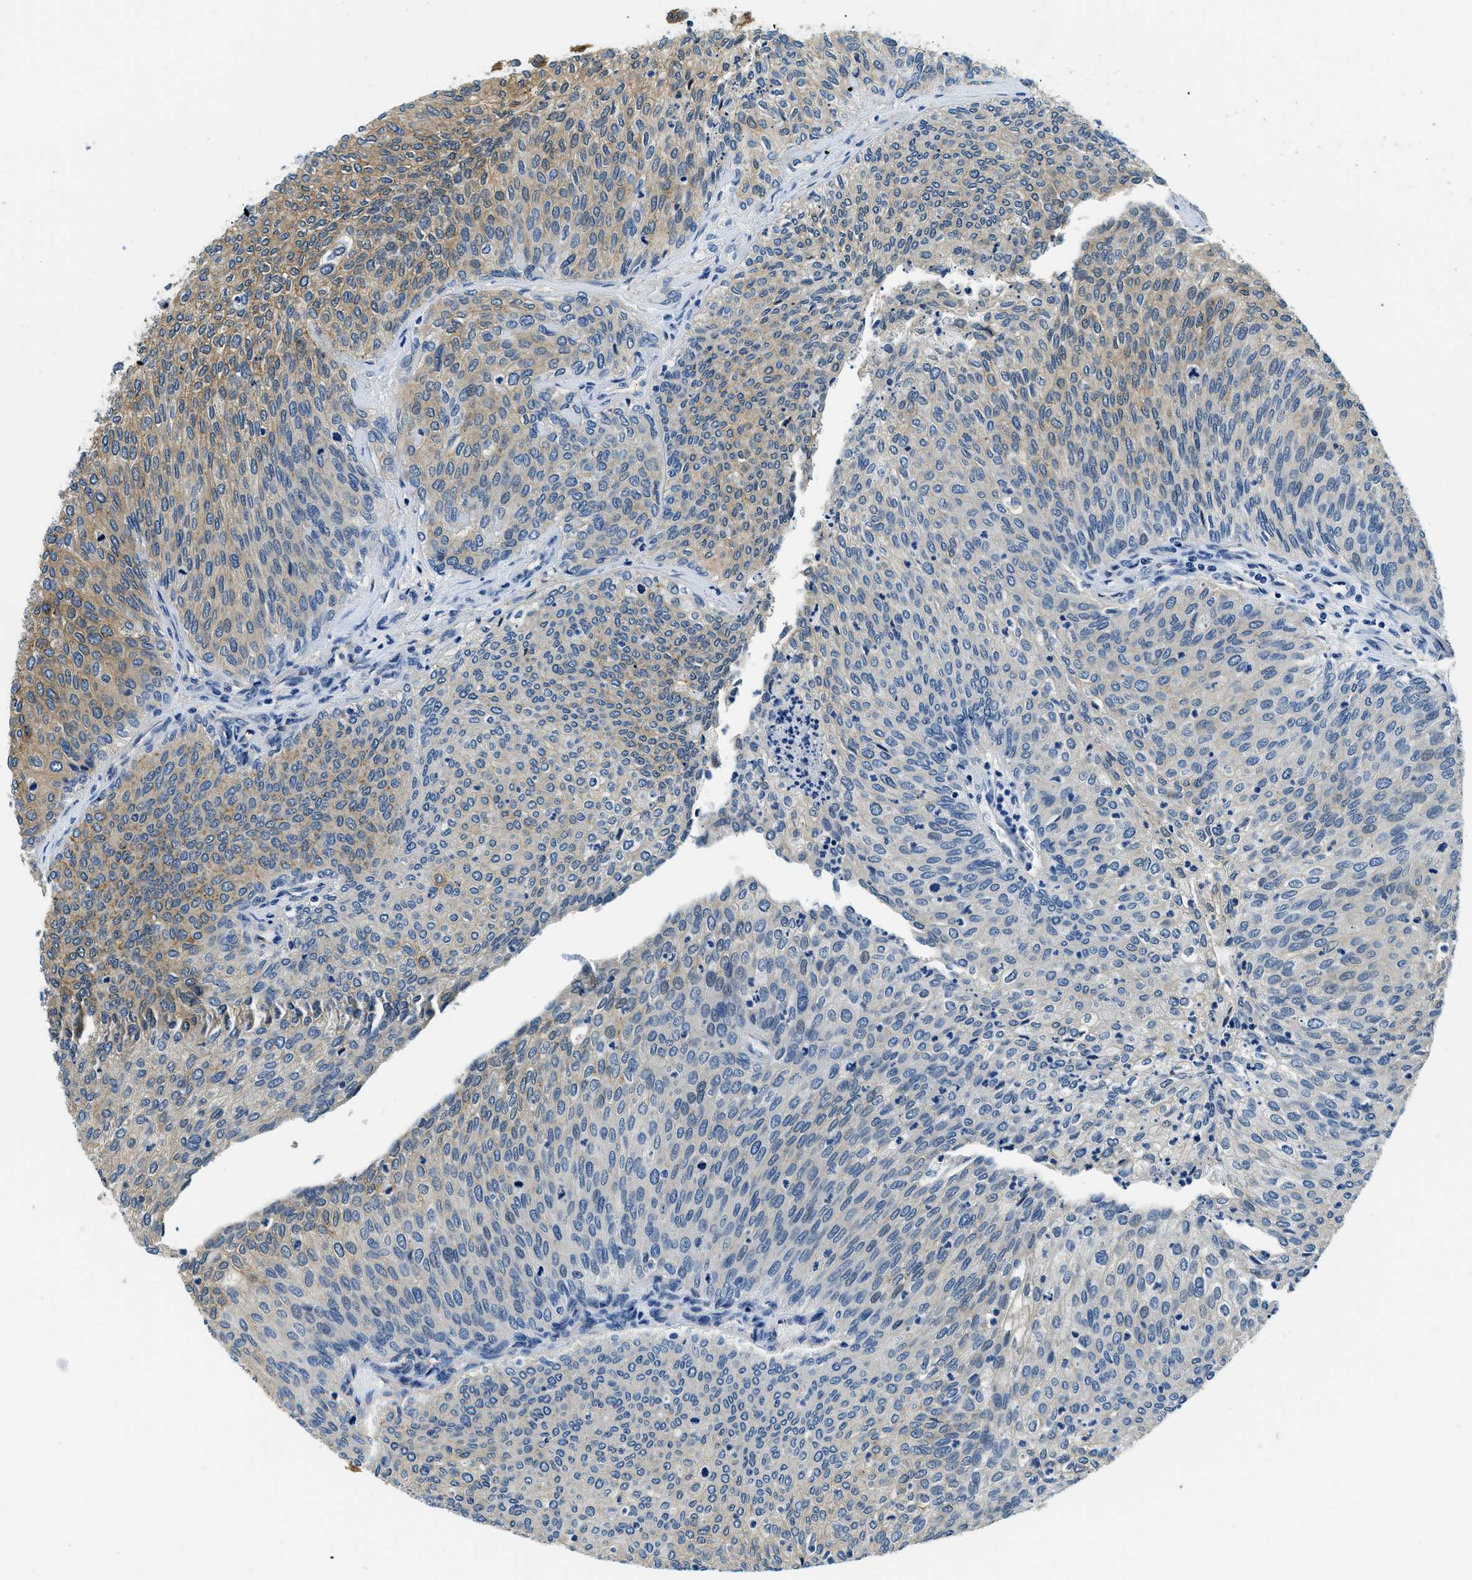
{"staining": {"intensity": "strong", "quantity": "25%-75%", "location": "cytoplasmic/membranous"}, "tissue": "urothelial cancer", "cell_type": "Tumor cells", "image_type": "cancer", "snomed": [{"axis": "morphology", "description": "Urothelial carcinoma, Low grade"}, {"axis": "topography", "description": "Urinary bladder"}], "caption": "A brown stain labels strong cytoplasmic/membranous positivity of a protein in urothelial cancer tumor cells.", "gene": "TWF1", "patient": {"sex": "female", "age": 79}}